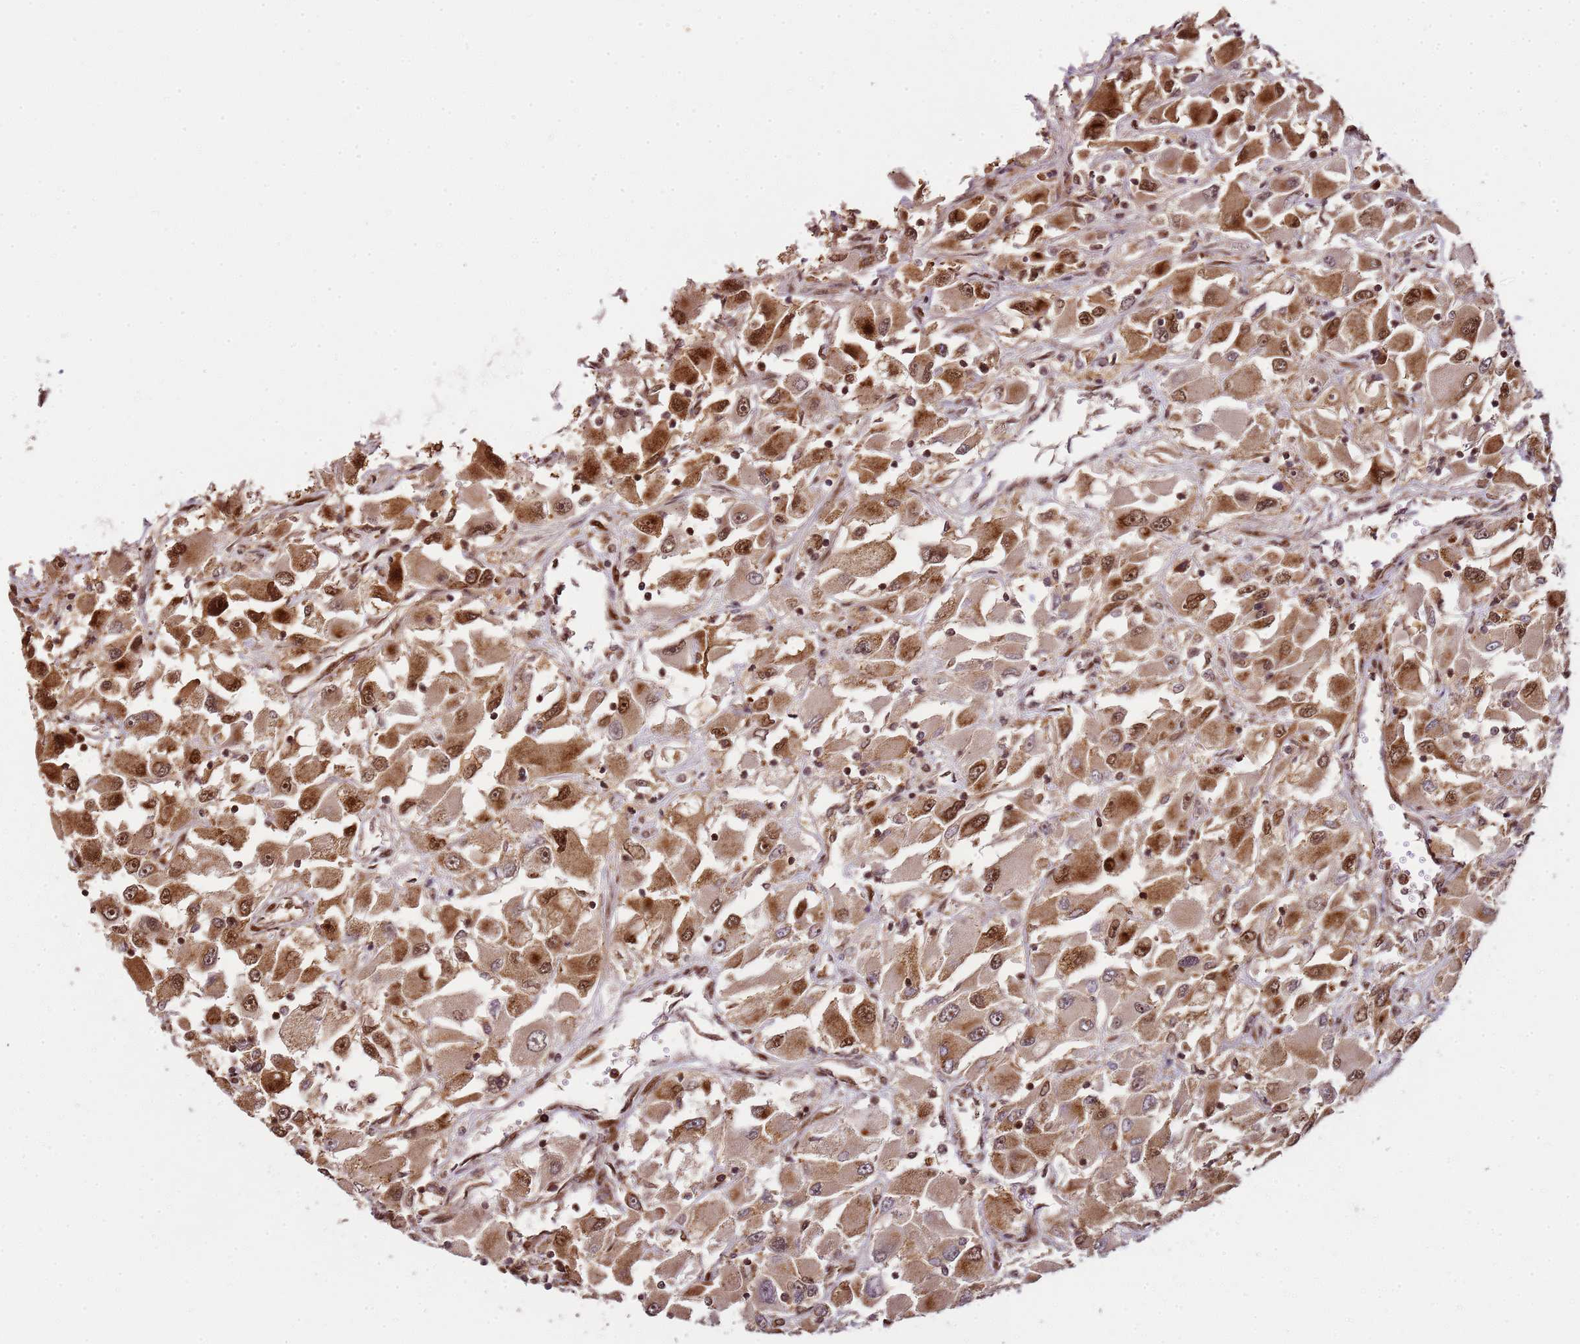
{"staining": {"intensity": "strong", "quantity": ">75%", "location": "cytoplasmic/membranous,nuclear"}, "tissue": "renal cancer", "cell_type": "Tumor cells", "image_type": "cancer", "snomed": [{"axis": "morphology", "description": "Adenocarcinoma, NOS"}, {"axis": "topography", "description": "Kidney"}], "caption": "Renal cancer stained with a protein marker displays strong staining in tumor cells.", "gene": "PEX14", "patient": {"sex": "female", "age": 52}}